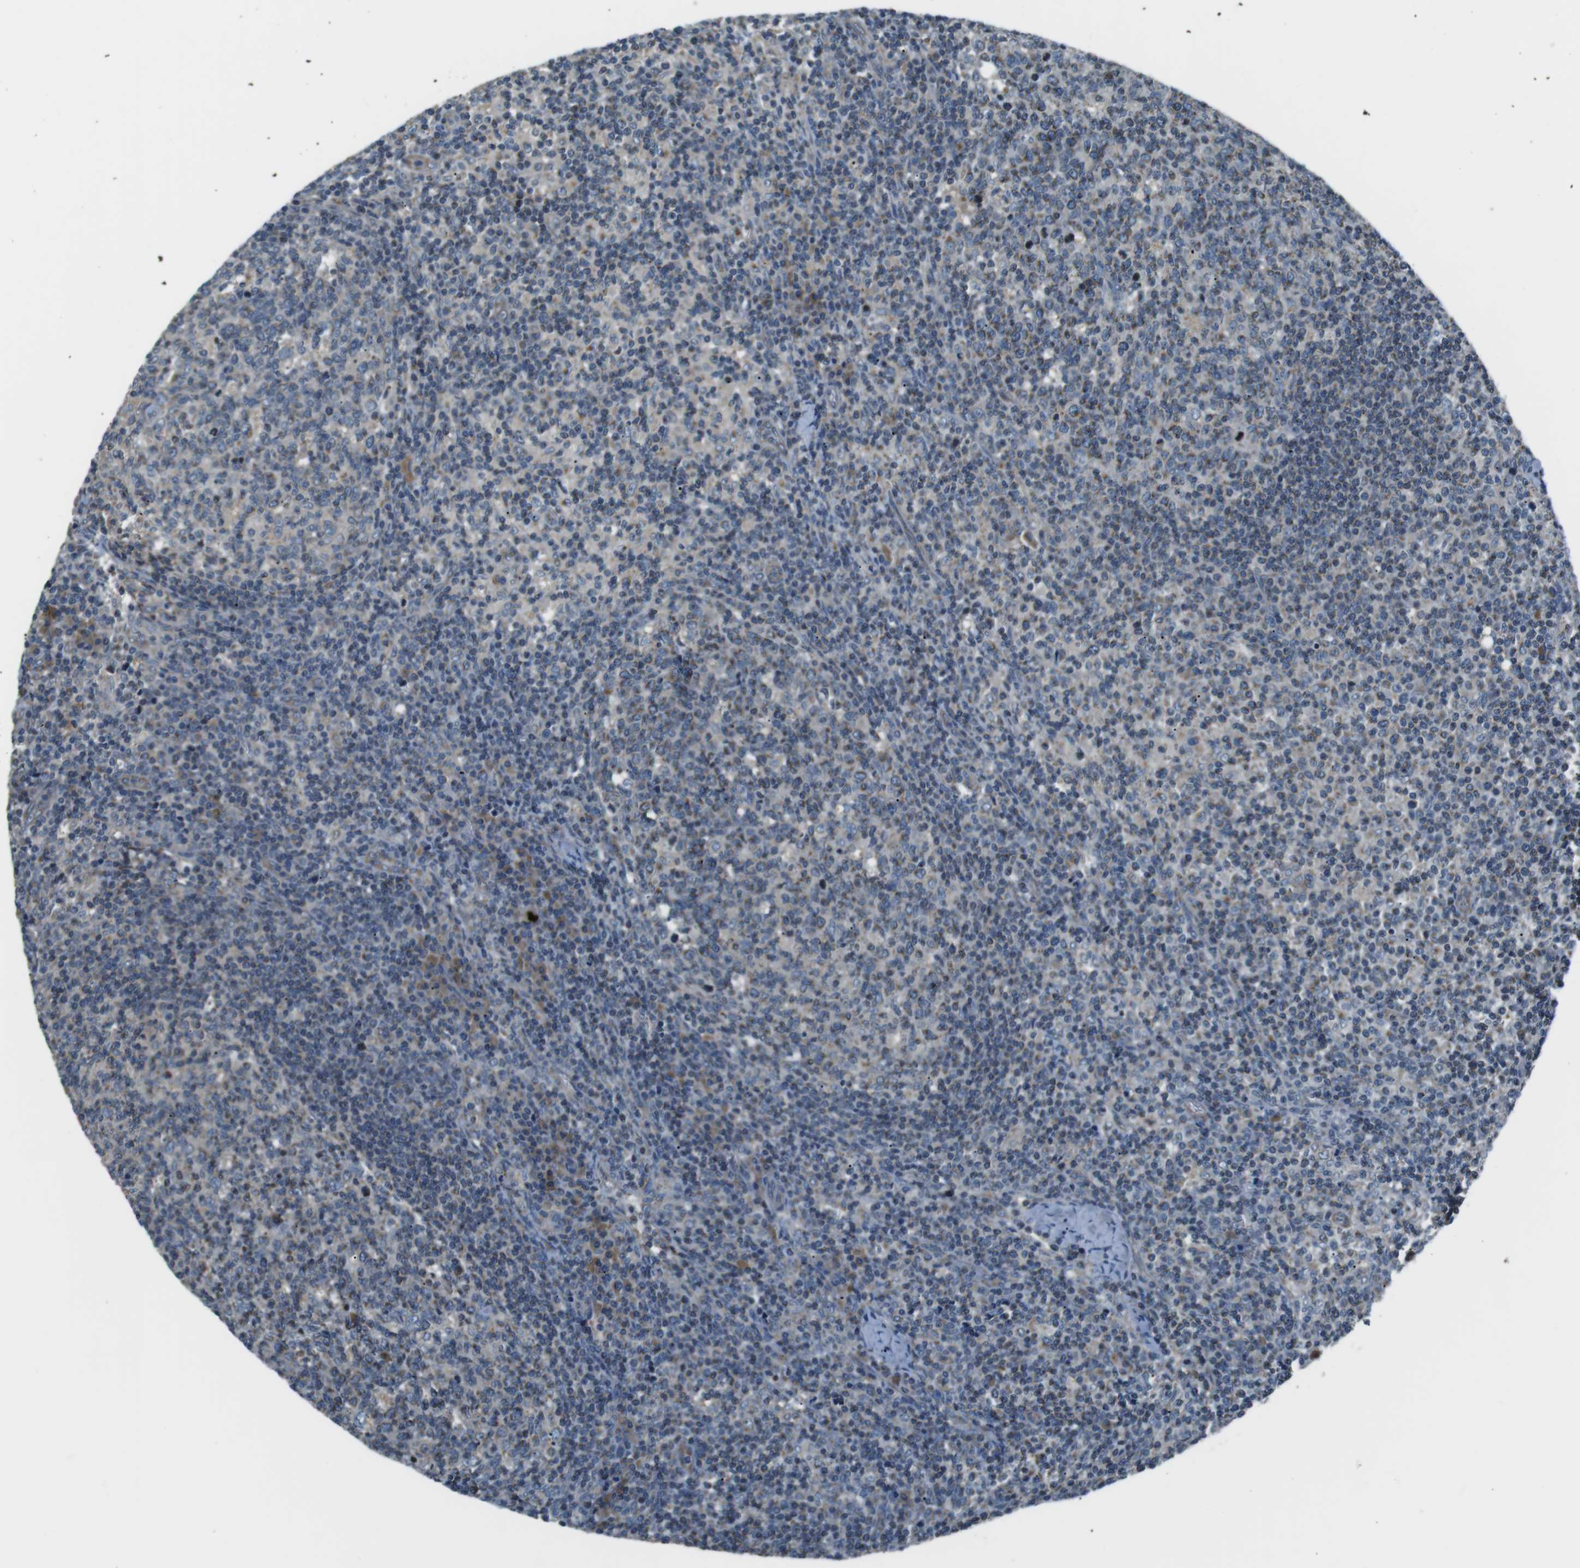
{"staining": {"intensity": "negative", "quantity": "none", "location": "none"}, "tissue": "lymph node", "cell_type": "Germinal center cells", "image_type": "normal", "snomed": [{"axis": "morphology", "description": "Normal tissue, NOS"}, {"axis": "morphology", "description": "Inflammation, NOS"}, {"axis": "topography", "description": "Lymph node"}], "caption": "Immunohistochemistry of unremarkable human lymph node exhibits no expression in germinal center cells. Brightfield microscopy of immunohistochemistry (IHC) stained with DAB (3,3'-diaminobenzidine) (brown) and hematoxylin (blue), captured at high magnification.", "gene": "FAM3B", "patient": {"sex": "male", "age": 55}}